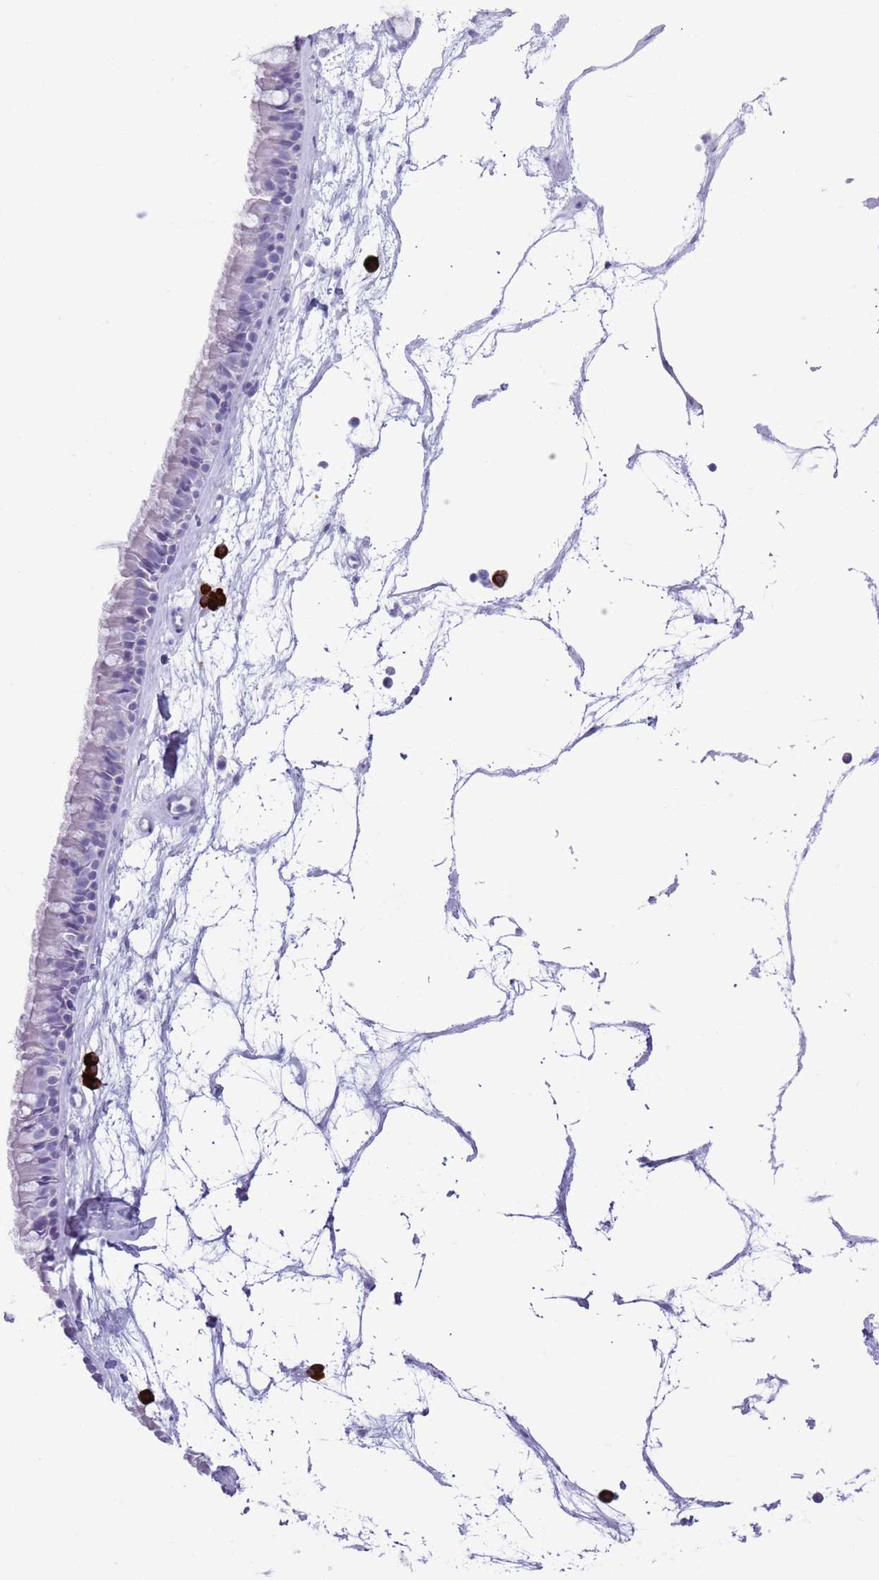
{"staining": {"intensity": "negative", "quantity": "none", "location": "none"}, "tissue": "nasopharynx", "cell_type": "Respiratory epithelial cells", "image_type": "normal", "snomed": [{"axis": "morphology", "description": "Normal tissue, NOS"}, {"axis": "topography", "description": "Nasopharynx"}], "caption": "Micrograph shows no protein staining in respiratory epithelial cells of unremarkable nasopharynx. The staining is performed using DAB brown chromogen with nuclei counter-stained in using hematoxylin.", "gene": "ENSG00000263020", "patient": {"sex": "male", "age": 64}}